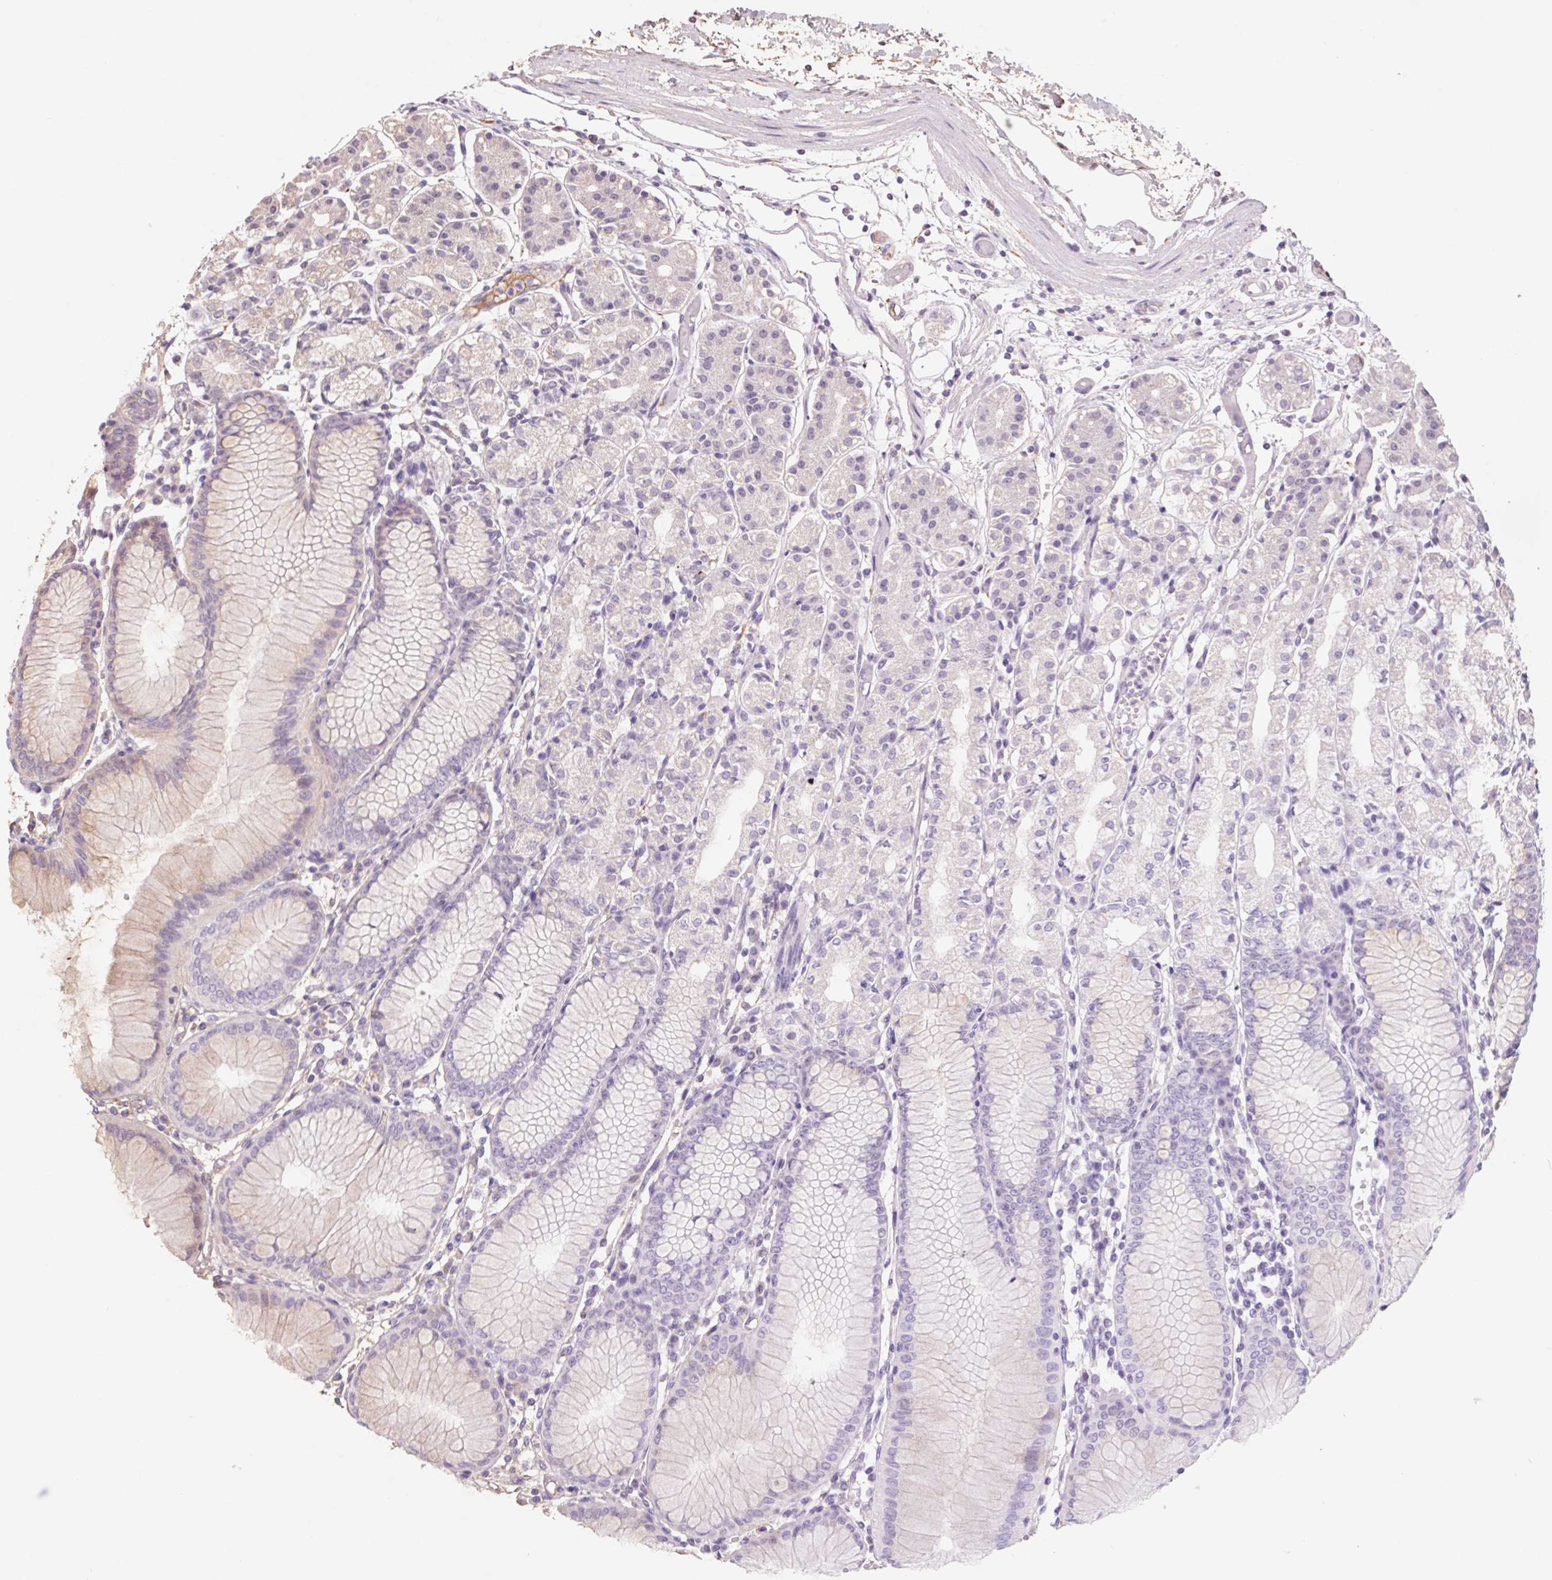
{"staining": {"intensity": "weak", "quantity": "25%-75%", "location": "cytoplasmic/membranous"}, "tissue": "stomach", "cell_type": "Glandular cells", "image_type": "normal", "snomed": [{"axis": "morphology", "description": "Normal tissue, NOS"}, {"axis": "topography", "description": "Stomach"}], "caption": "Weak cytoplasmic/membranous expression is present in approximately 25%-75% of glandular cells in unremarkable stomach.", "gene": "GRM2", "patient": {"sex": "female", "age": 57}}